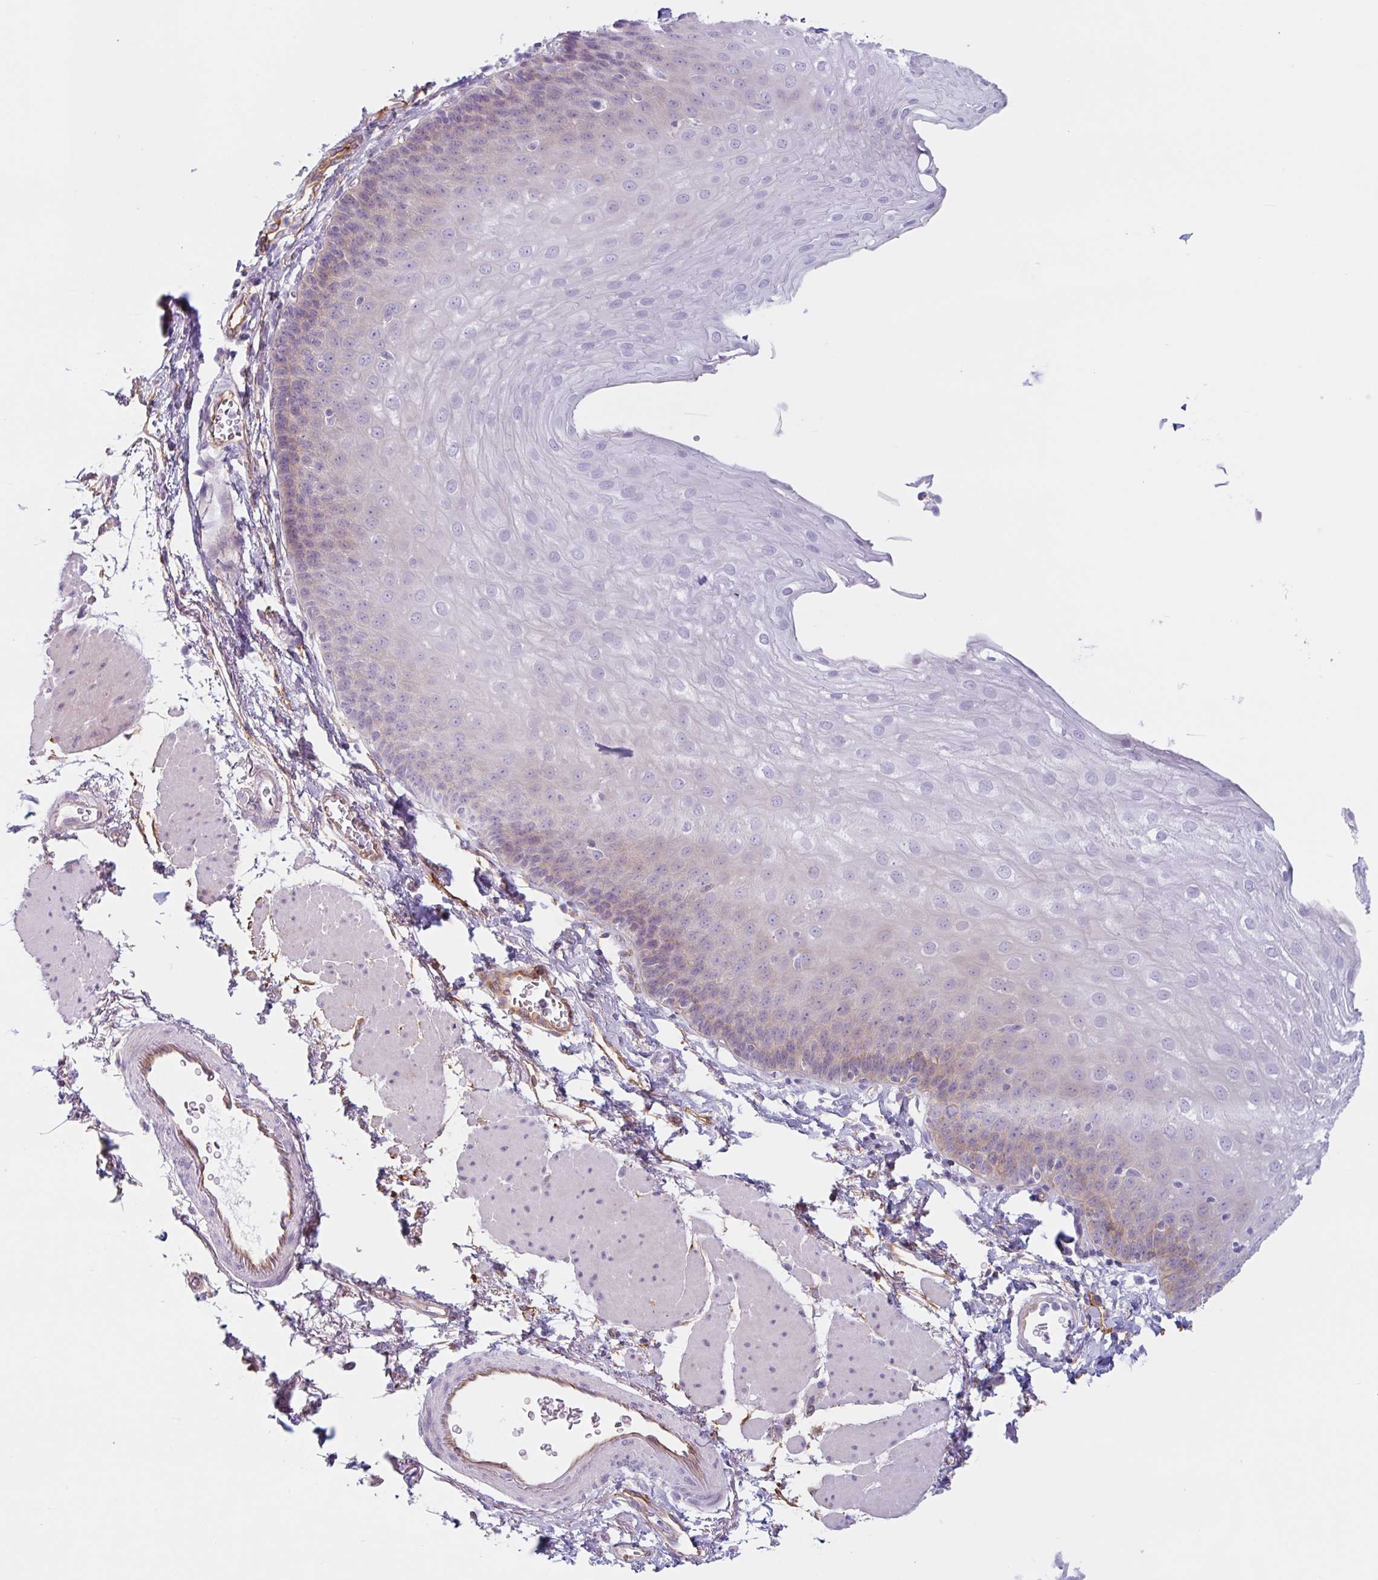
{"staining": {"intensity": "negative", "quantity": "none", "location": "none"}, "tissue": "esophagus", "cell_type": "Squamous epithelial cells", "image_type": "normal", "snomed": [{"axis": "morphology", "description": "Normal tissue, NOS"}, {"axis": "topography", "description": "Esophagus"}], "caption": "DAB (3,3'-diaminobenzidine) immunohistochemical staining of normal human esophagus reveals no significant positivity in squamous epithelial cells. The staining is performed using DAB brown chromogen with nuclei counter-stained in using hematoxylin.", "gene": "MYH10", "patient": {"sex": "female", "age": 81}}